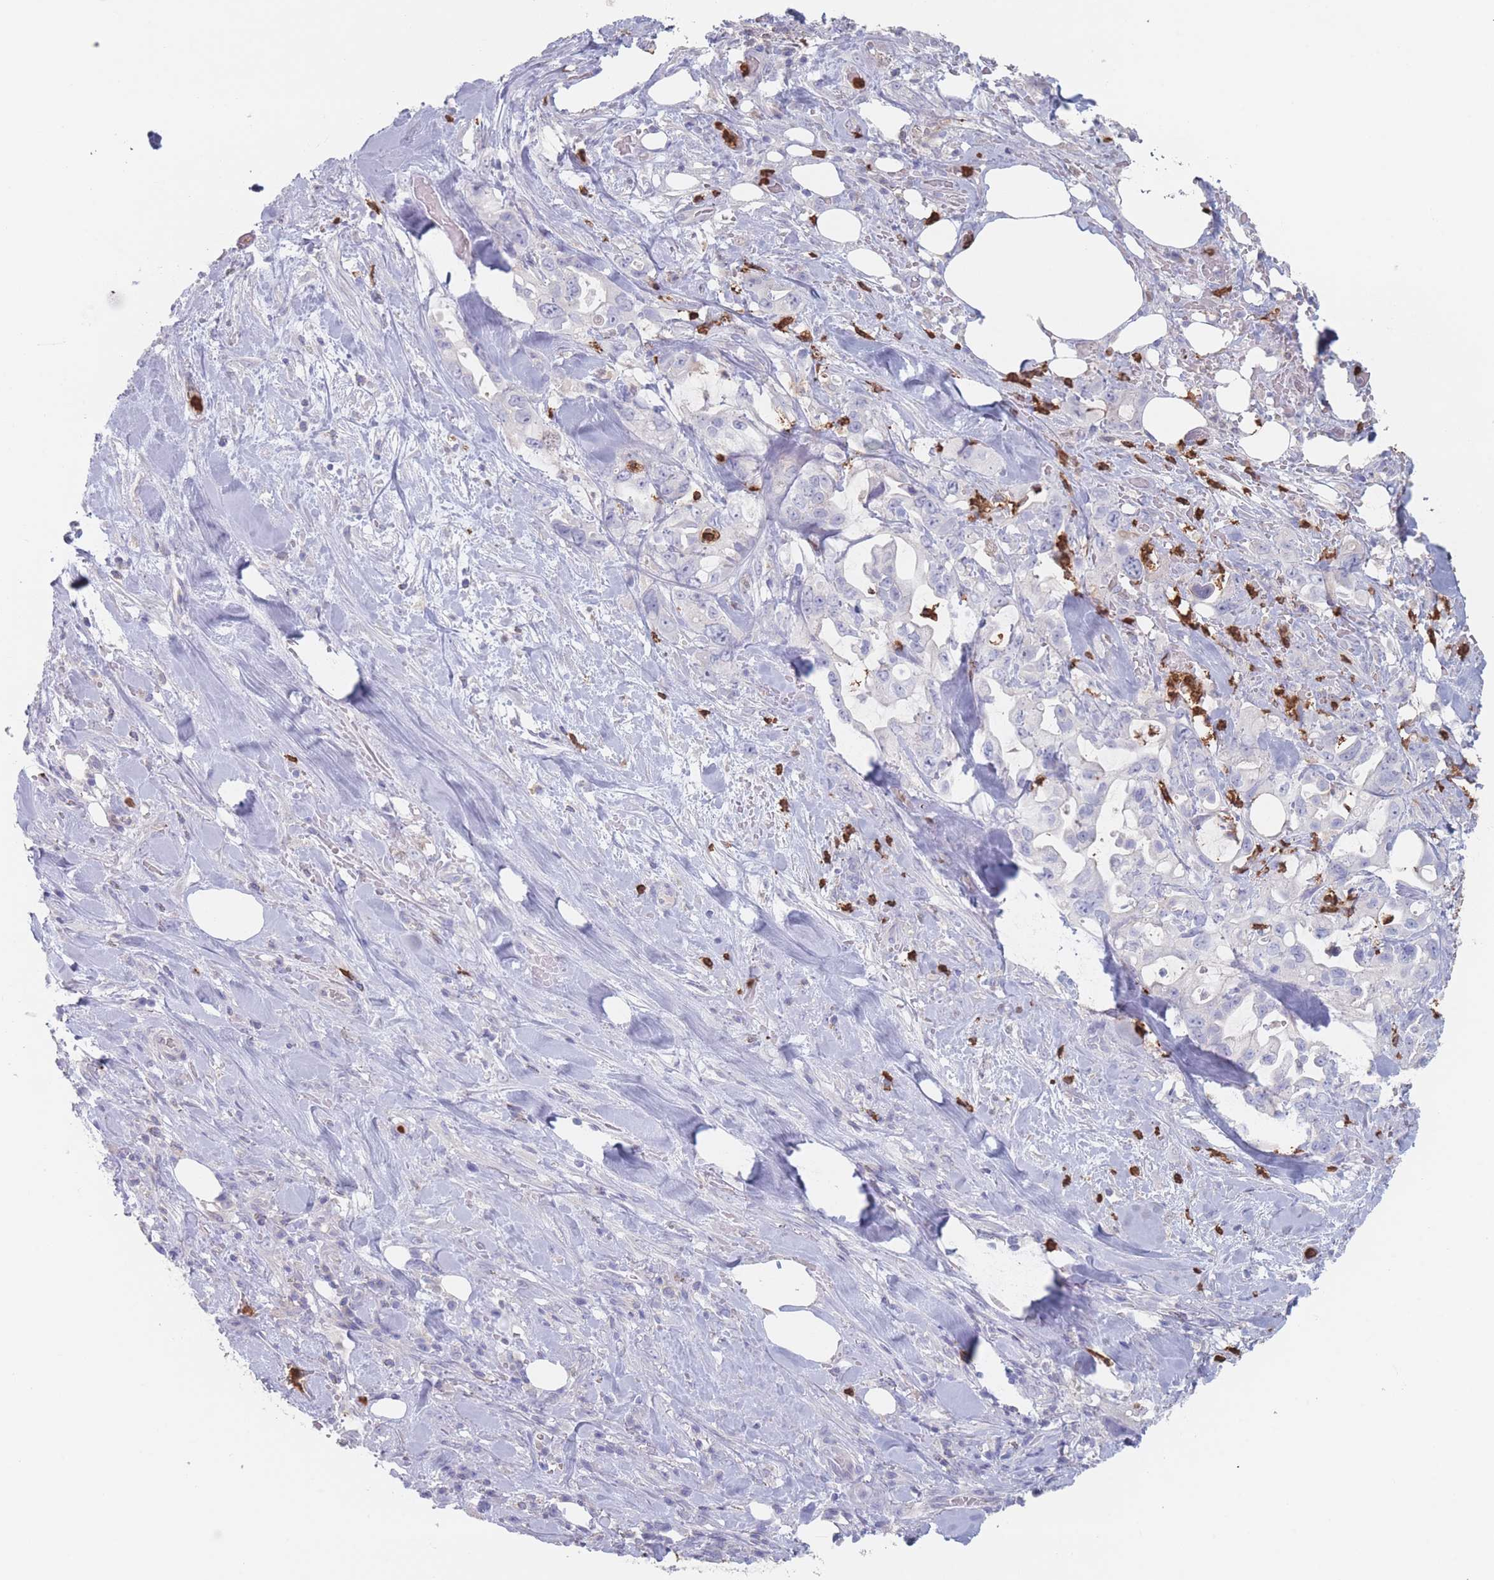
{"staining": {"intensity": "negative", "quantity": "none", "location": "none"}, "tissue": "pancreatic cancer", "cell_type": "Tumor cells", "image_type": "cancer", "snomed": [{"axis": "morphology", "description": "Adenocarcinoma, NOS"}, {"axis": "topography", "description": "Pancreas"}], "caption": "Histopathology image shows no significant protein expression in tumor cells of adenocarcinoma (pancreatic).", "gene": "ATP1A3", "patient": {"sex": "female", "age": 61}}